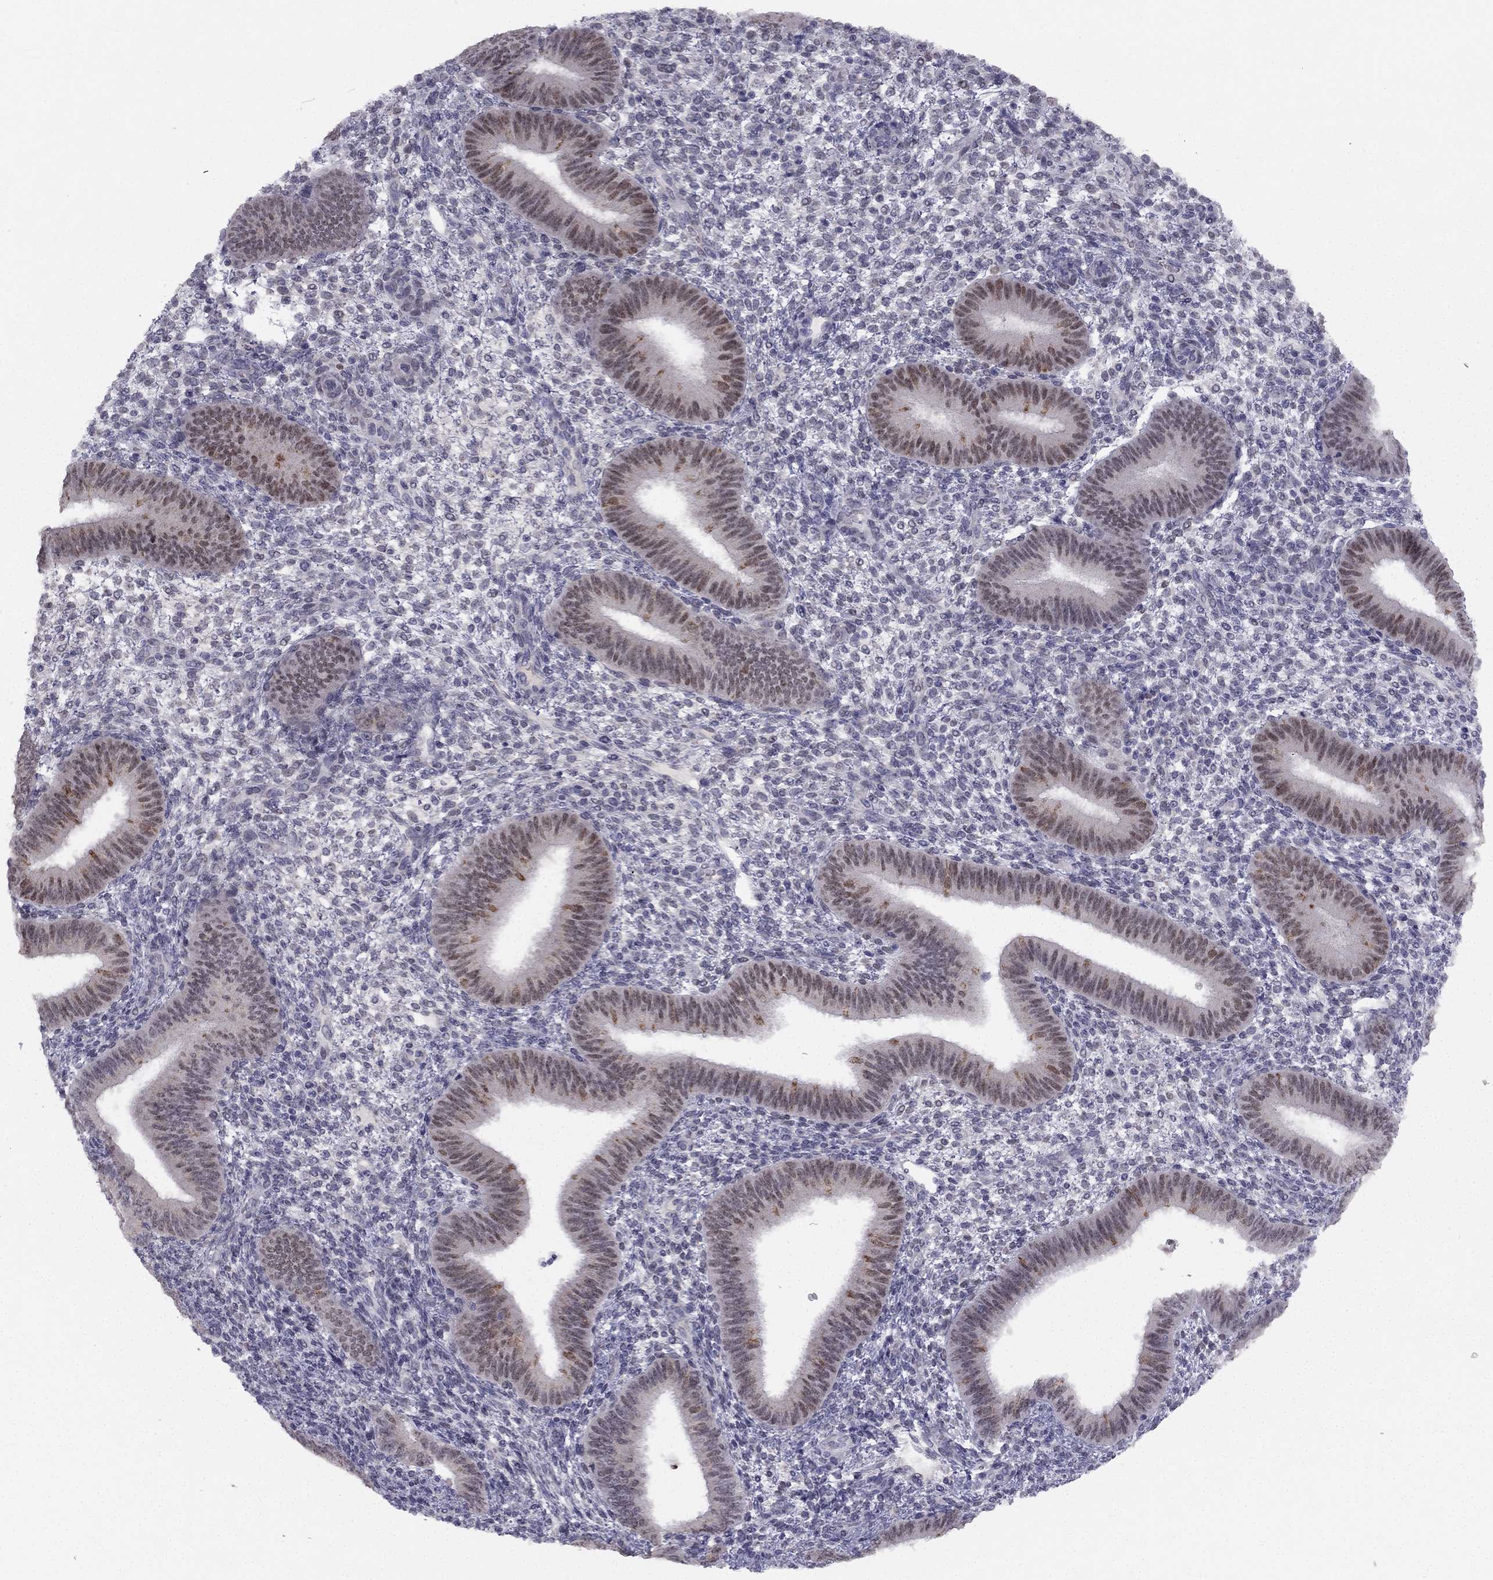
{"staining": {"intensity": "moderate", "quantity": "<25%", "location": "nuclear"}, "tissue": "endometrium", "cell_type": "Cells in endometrial stroma", "image_type": "normal", "snomed": [{"axis": "morphology", "description": "Normal tissue, NOS"}, {"axis": "topography", "description": "Endometrium"}], "caption": "This micrograph shows normal endometrium stained with immunohistochemistry to label a protein in brown. The nuclear of cells in endometrial stroma show moderate positivity for the protein. Nuclei are counter-stained blue.", "gene": "TRPS1", "patient": {"sex": "female", "age": 39}}